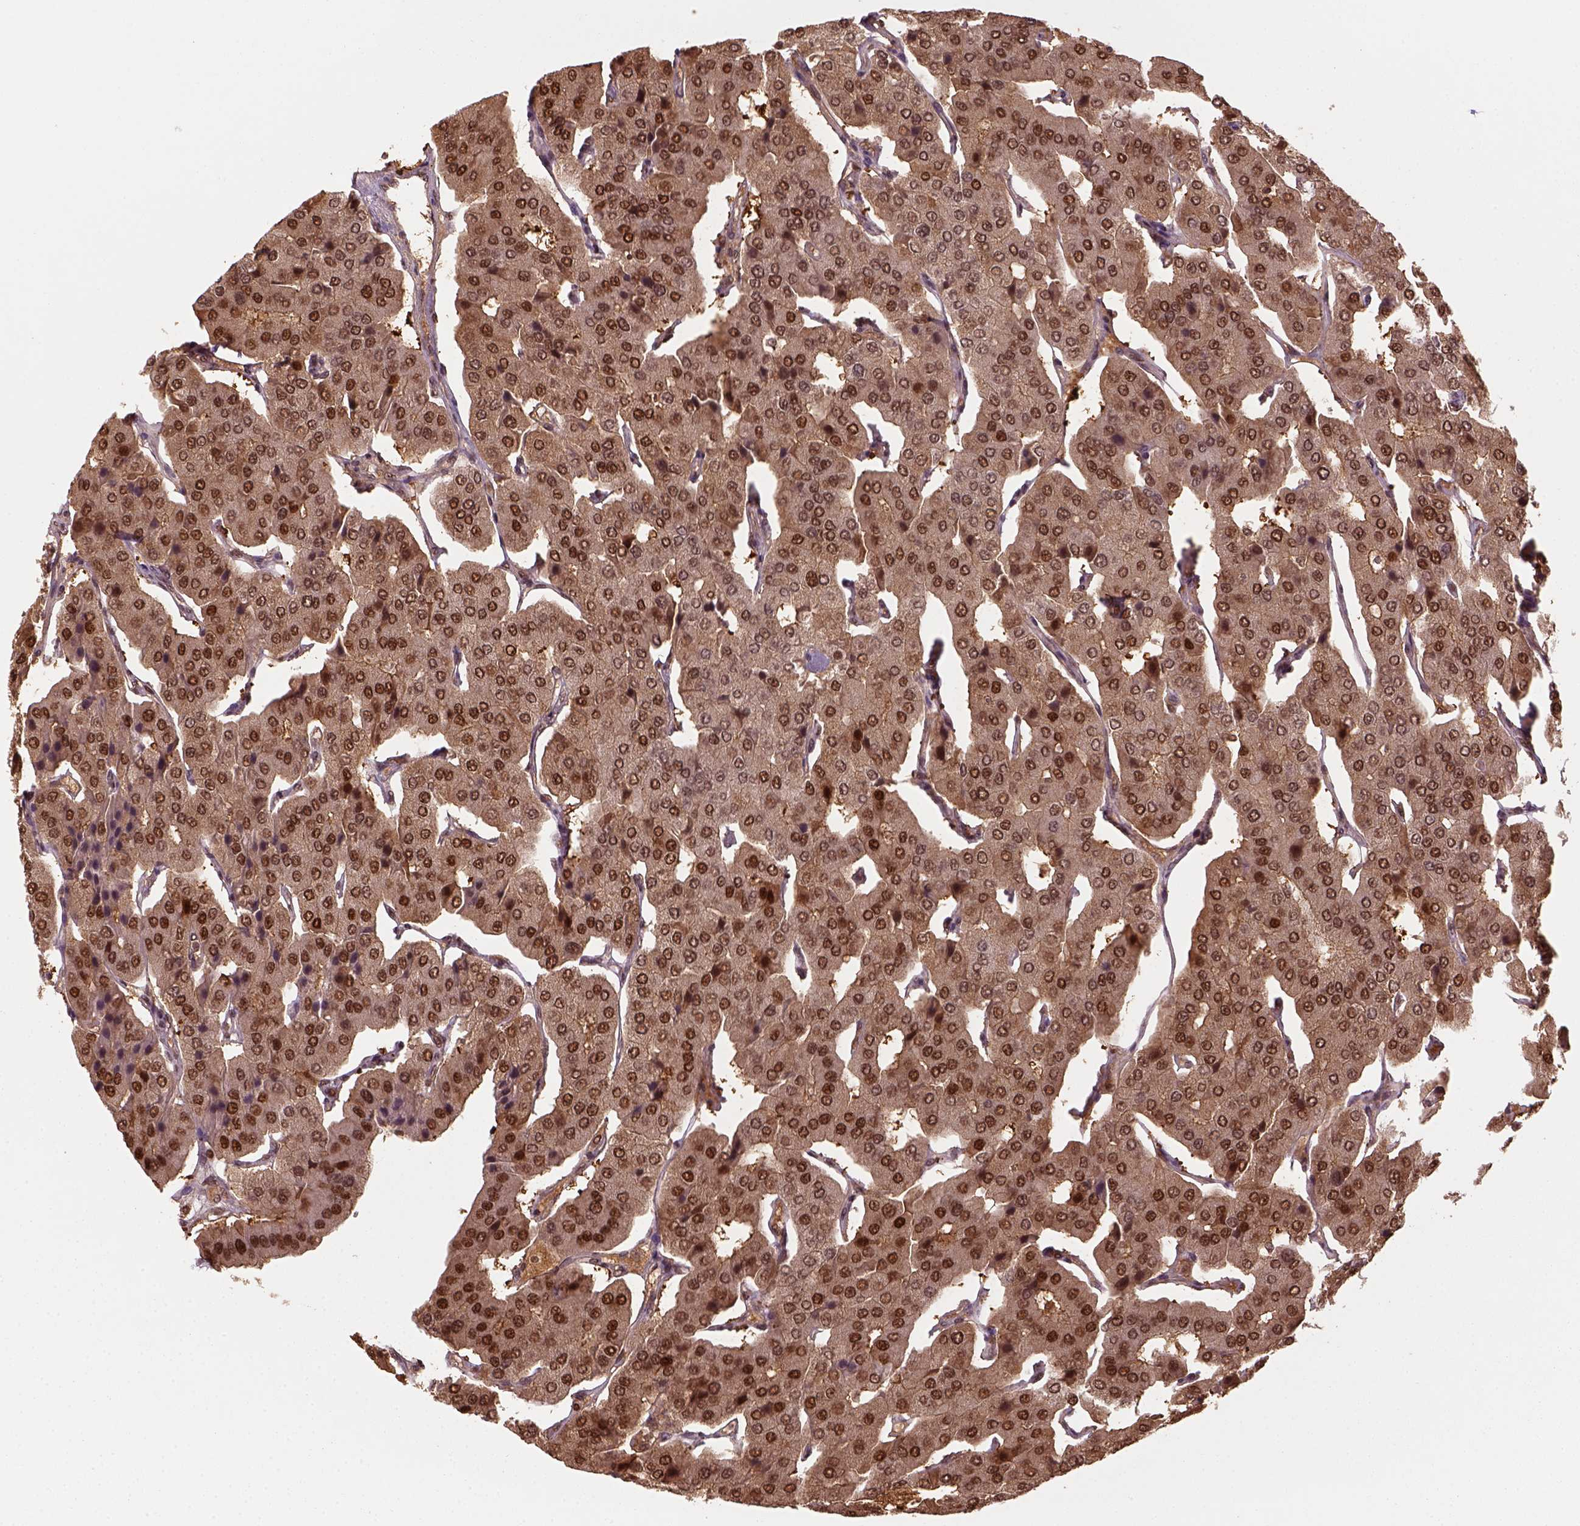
{"staining": {"intensity": "strong", "quantity": ">75%", "location": "nuclear"}, "tissue": "parathyroid gland", "cell_type": "Glandular cells", "image_type": "normal", "snomed": [{"axis": "morphology", "description": "Normal tissue, NOS"}, {"axis": "morphology", "description": "Adenoma, NOS"}, {"axis": "topography", "description": "Parathyroid gland"}], "caption": "This micrograph demonstrates unremarkable parathyroid gland stained with immunohistochemistry (IHC) to label a protein in brown. The nuclear of glandular cells show strong positivity for the protein. Nuclei are counter-stained blue.", "gene": "GOT1", "patient": {"sex": "female", "age": 86}}